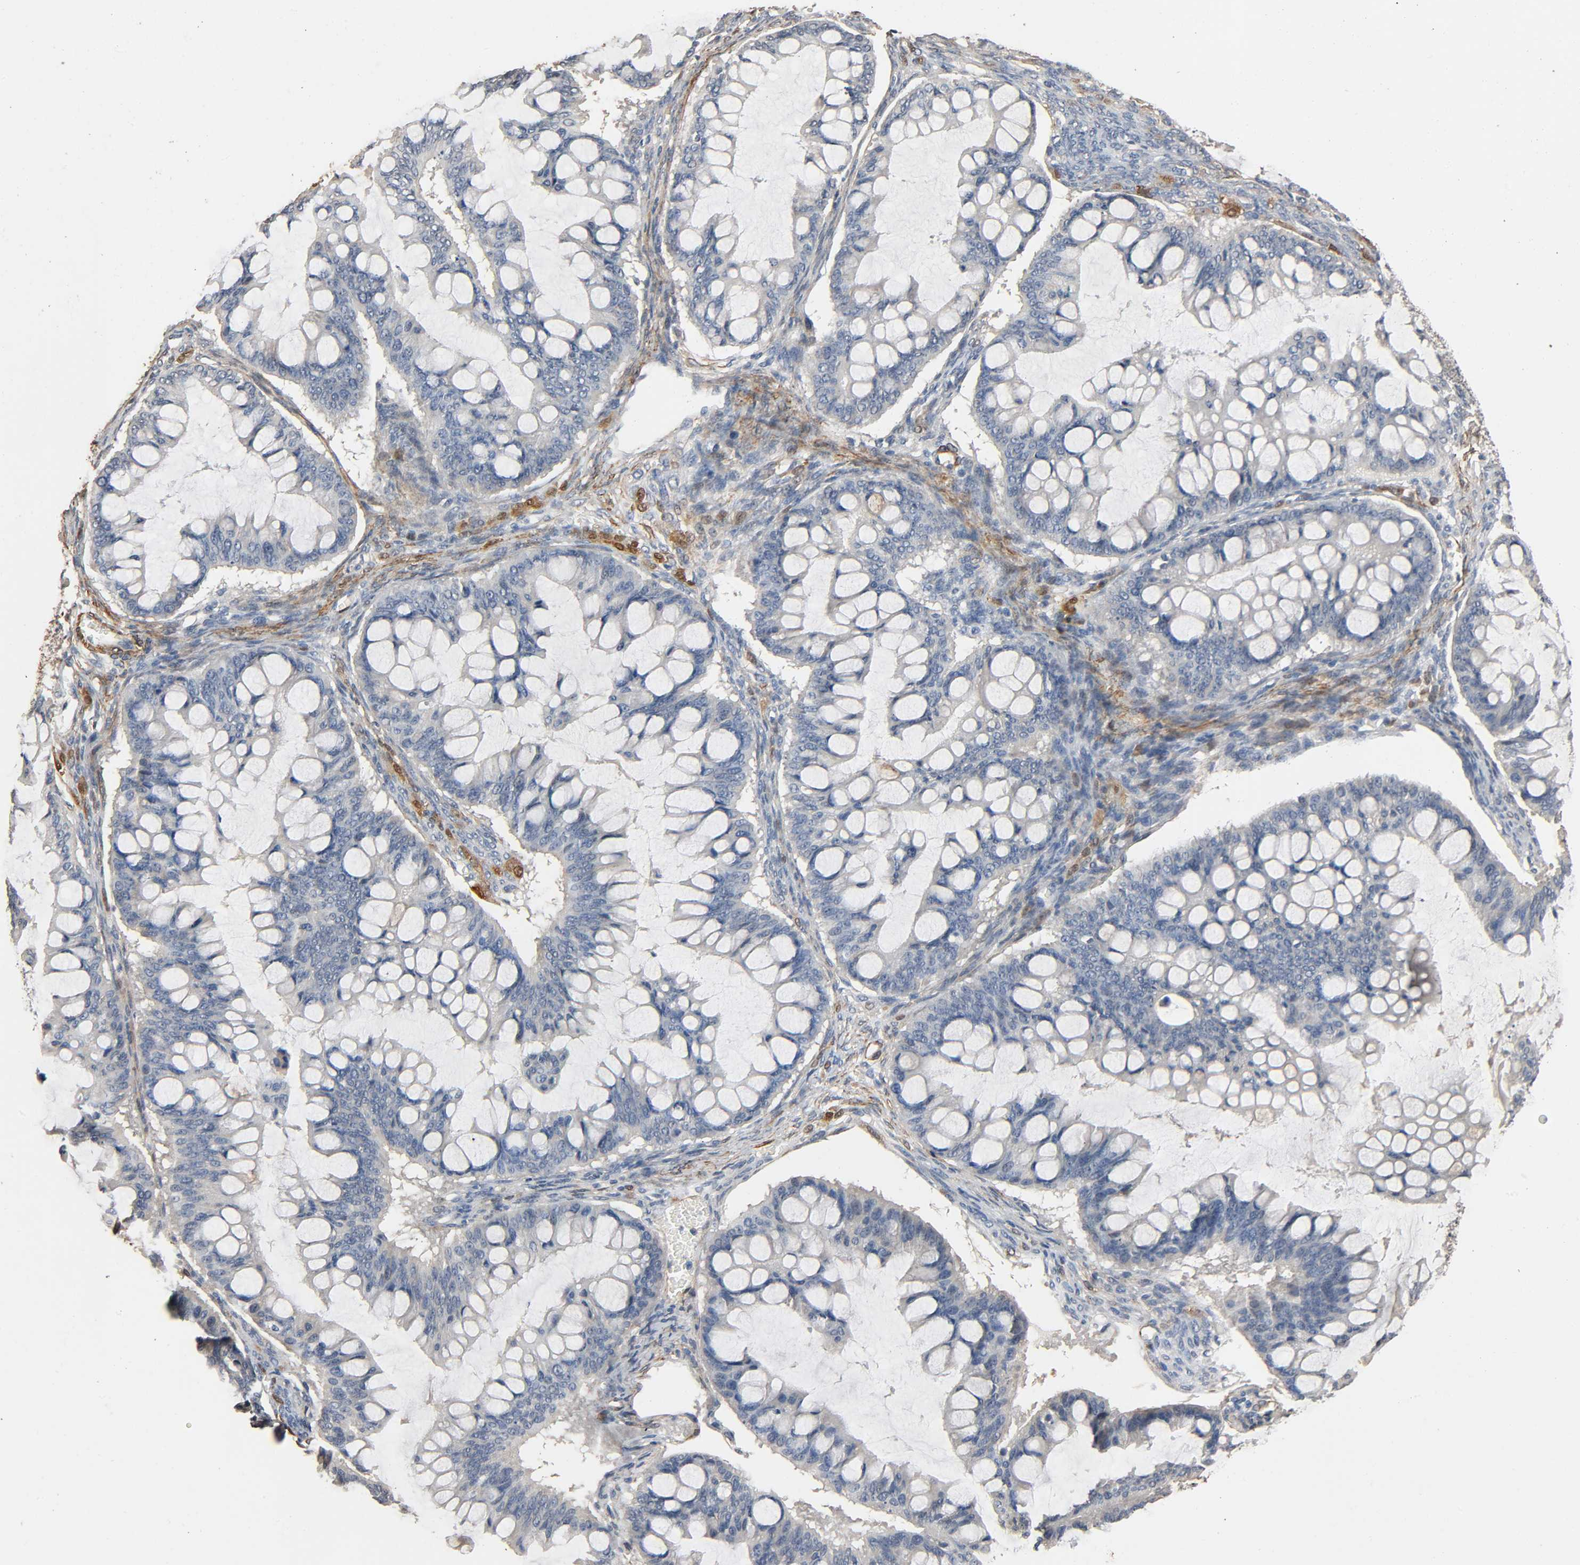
{"staining": {"intensity": "weak", "quantity": "25%-75%", "location": "cytoplasmic/membranous"}, "tissue": "ovarian cancer", "cell_type": "Tumor cells", "image_type": "cancer", "snomed": [{"axis": "morphology", "description": "Cystadenocarcinoma, mucinous, NOS"}, {"axis": "topography", "description": "Ovary"}], "caption": "Immunohistochemical staining of human mucinous cystadenocarcinoma (ovarian) reveals low levels of weak cytoplasmic/membranous protein staining in about 25%-75% of tumor cells.", "gene": "GSTA3", "patient": {"sex": "female", "age": 73}}